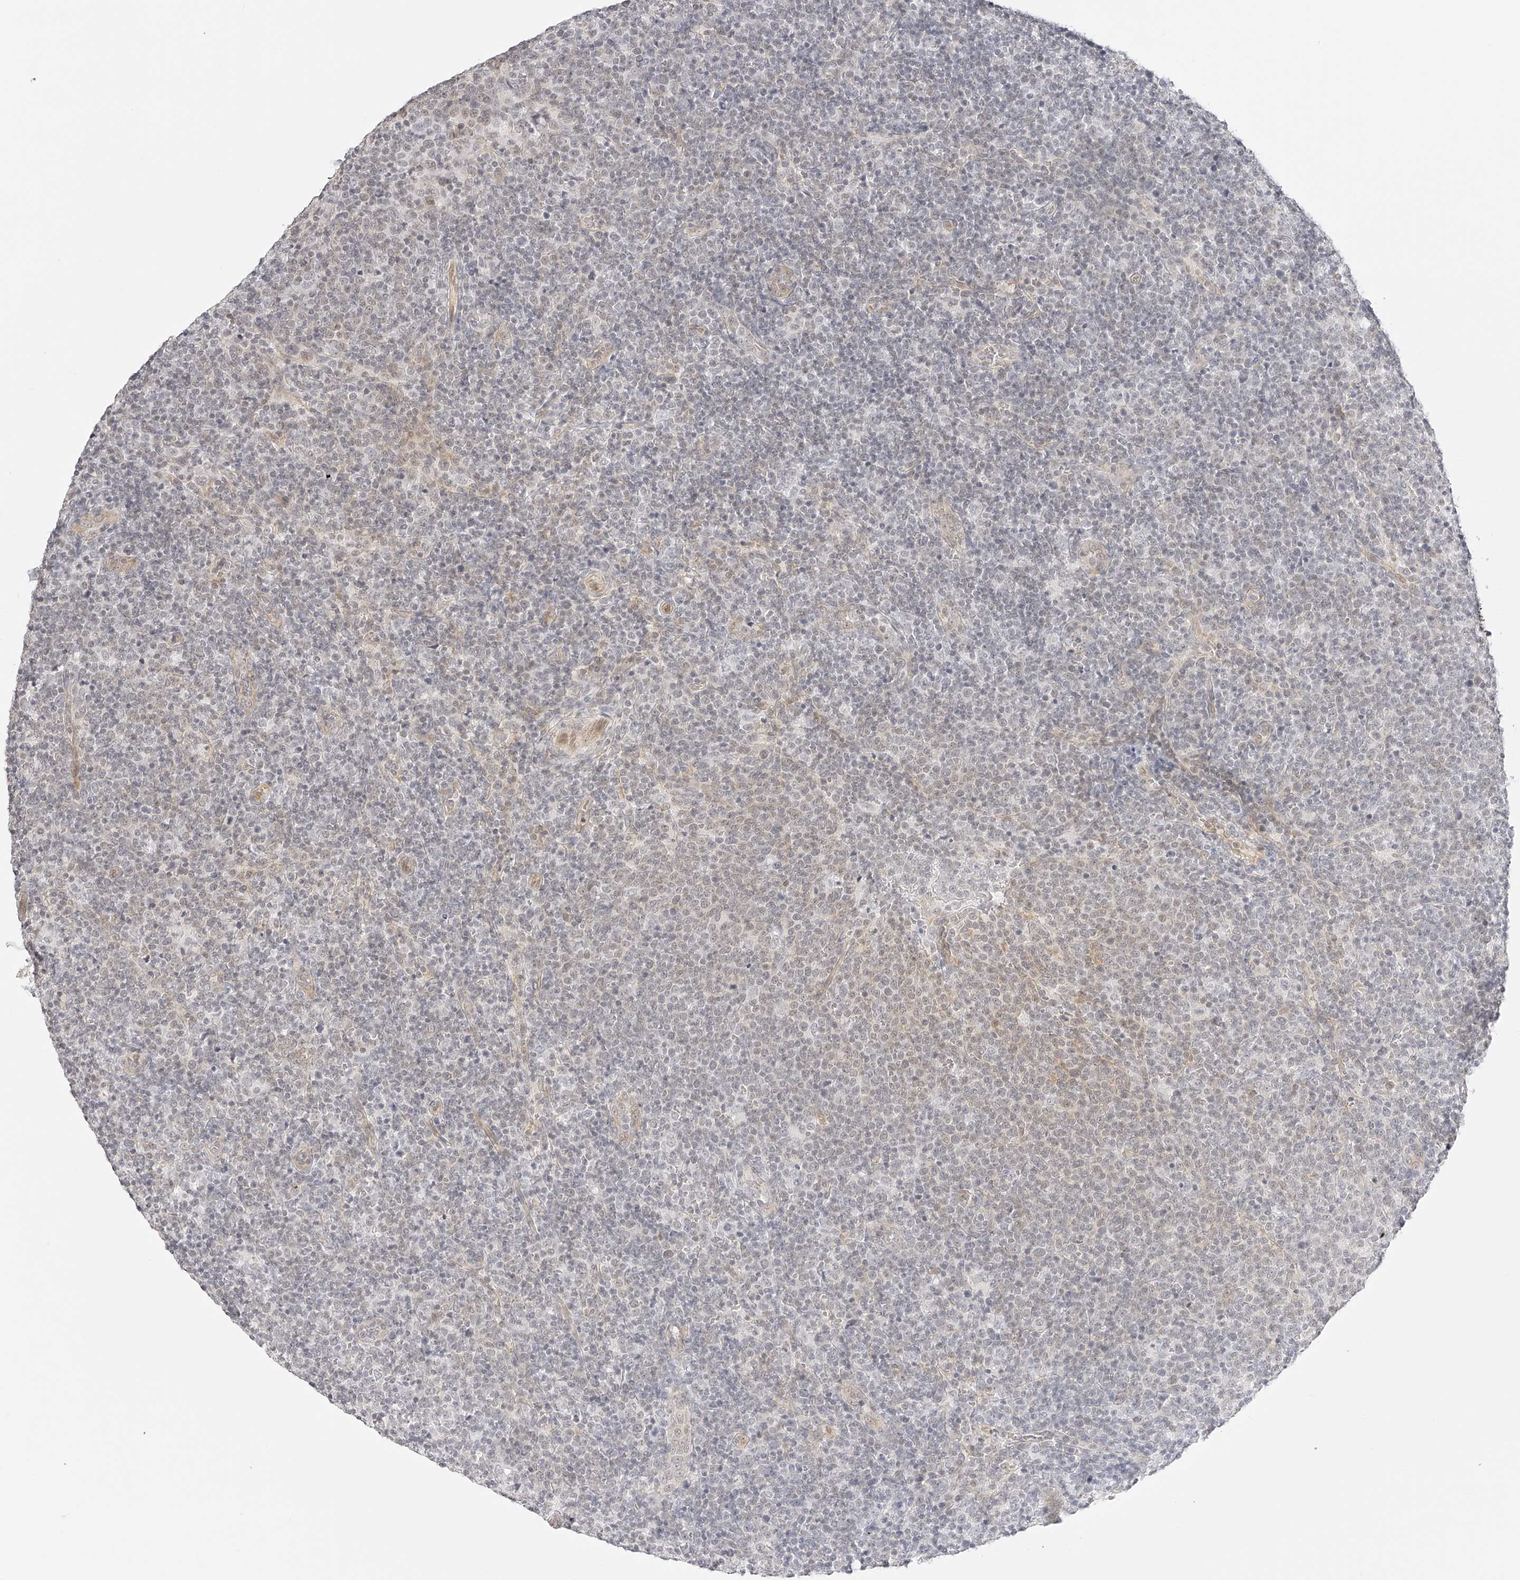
{"staining": {"intensity": "negative", "quantity": "none", "location": "none"}, "tissue": "lymphoma", "cell_type": "Tumor cells", "image_type": "cancer", "snomed": [{"axis": "morphology", "description": "Malignant lymphoma, non-Hodgkin's type, High grade"}, {"axis": "topography", "description": "Lymph node"}], "caption": "There is no significant expression in tumor cells of lymphoma.", "gene": "ZFP69", "patient": {"sex": "male", "age": 61}}